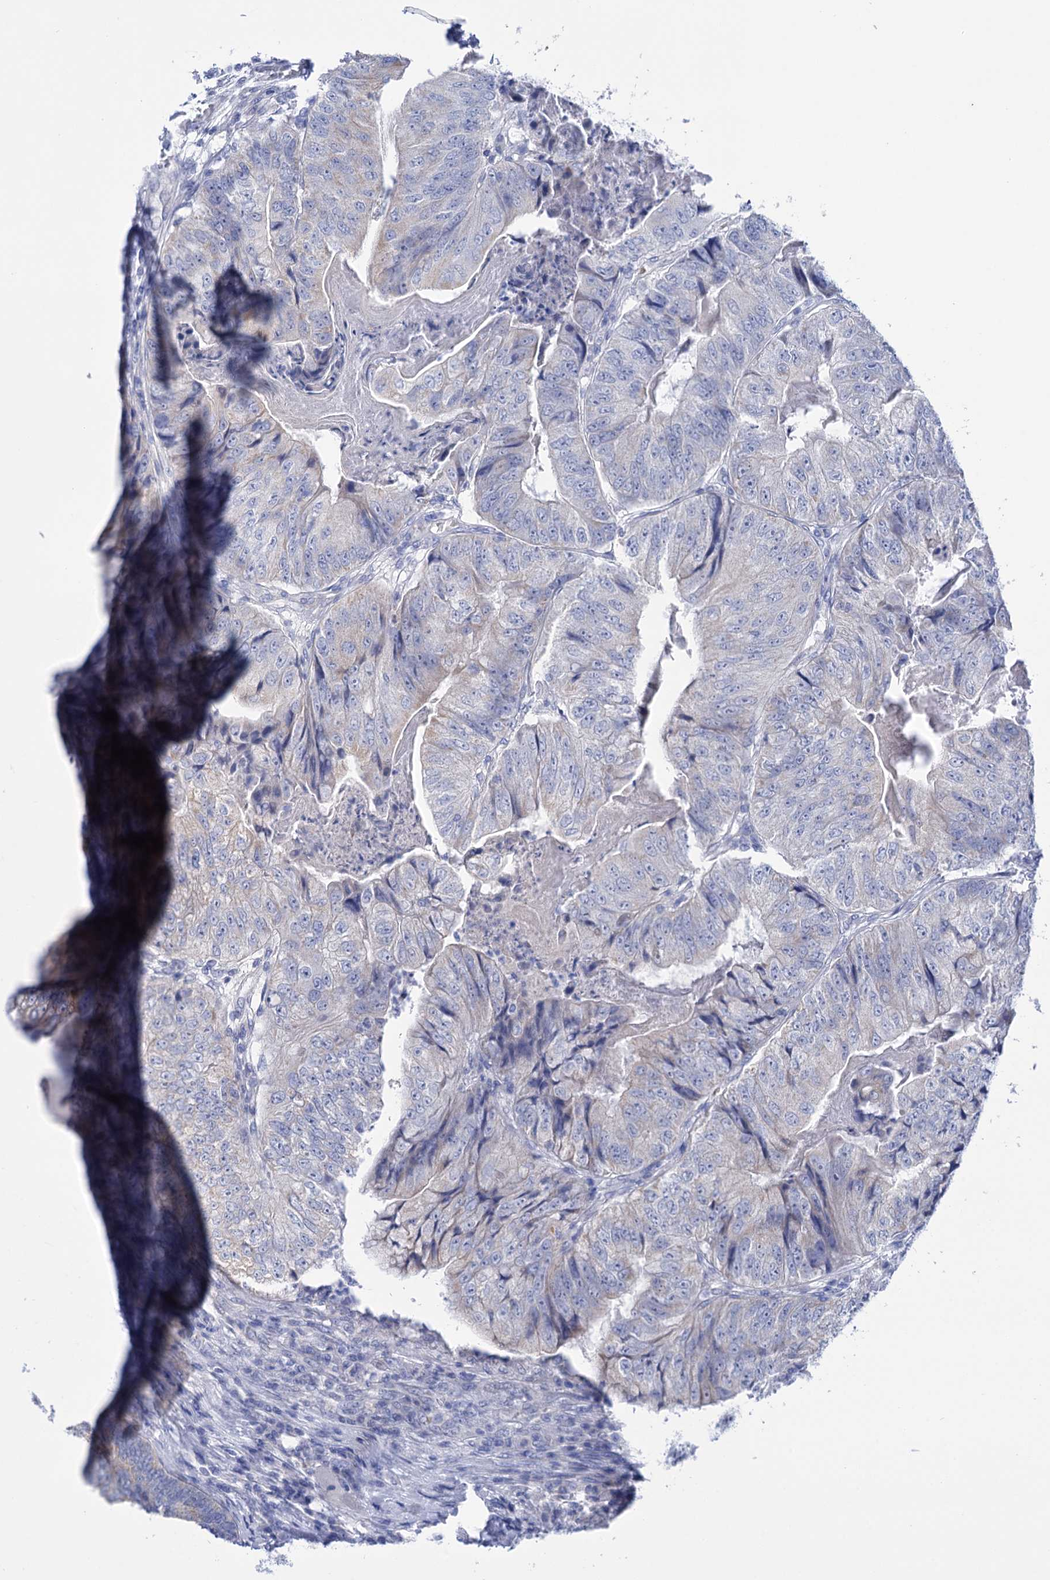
{"staining": {"intensity": "moderate", "quantity": "<25%", "location": "cytoplasmic/membranous"}, "tissue": "colorectal cancer", "cell_type": "Tumor cells", "image_type": "cancer", "snomed": [{"axis": "morphology", "description": "Adenocarcinoma, NOS"}, {"axis": "topography", "description": "Colon"}], "caption": "Immunohistochemistry (IHC) photomicrograph of adenocarcinoma (colorectal) stained for a protein (brown), which reveals low levels of moderate cytoplasmic/membranous staining in approximately <25% of tumor cells.", "gene": "YARS2", "patient": {"sex": "female", "age": 67}}